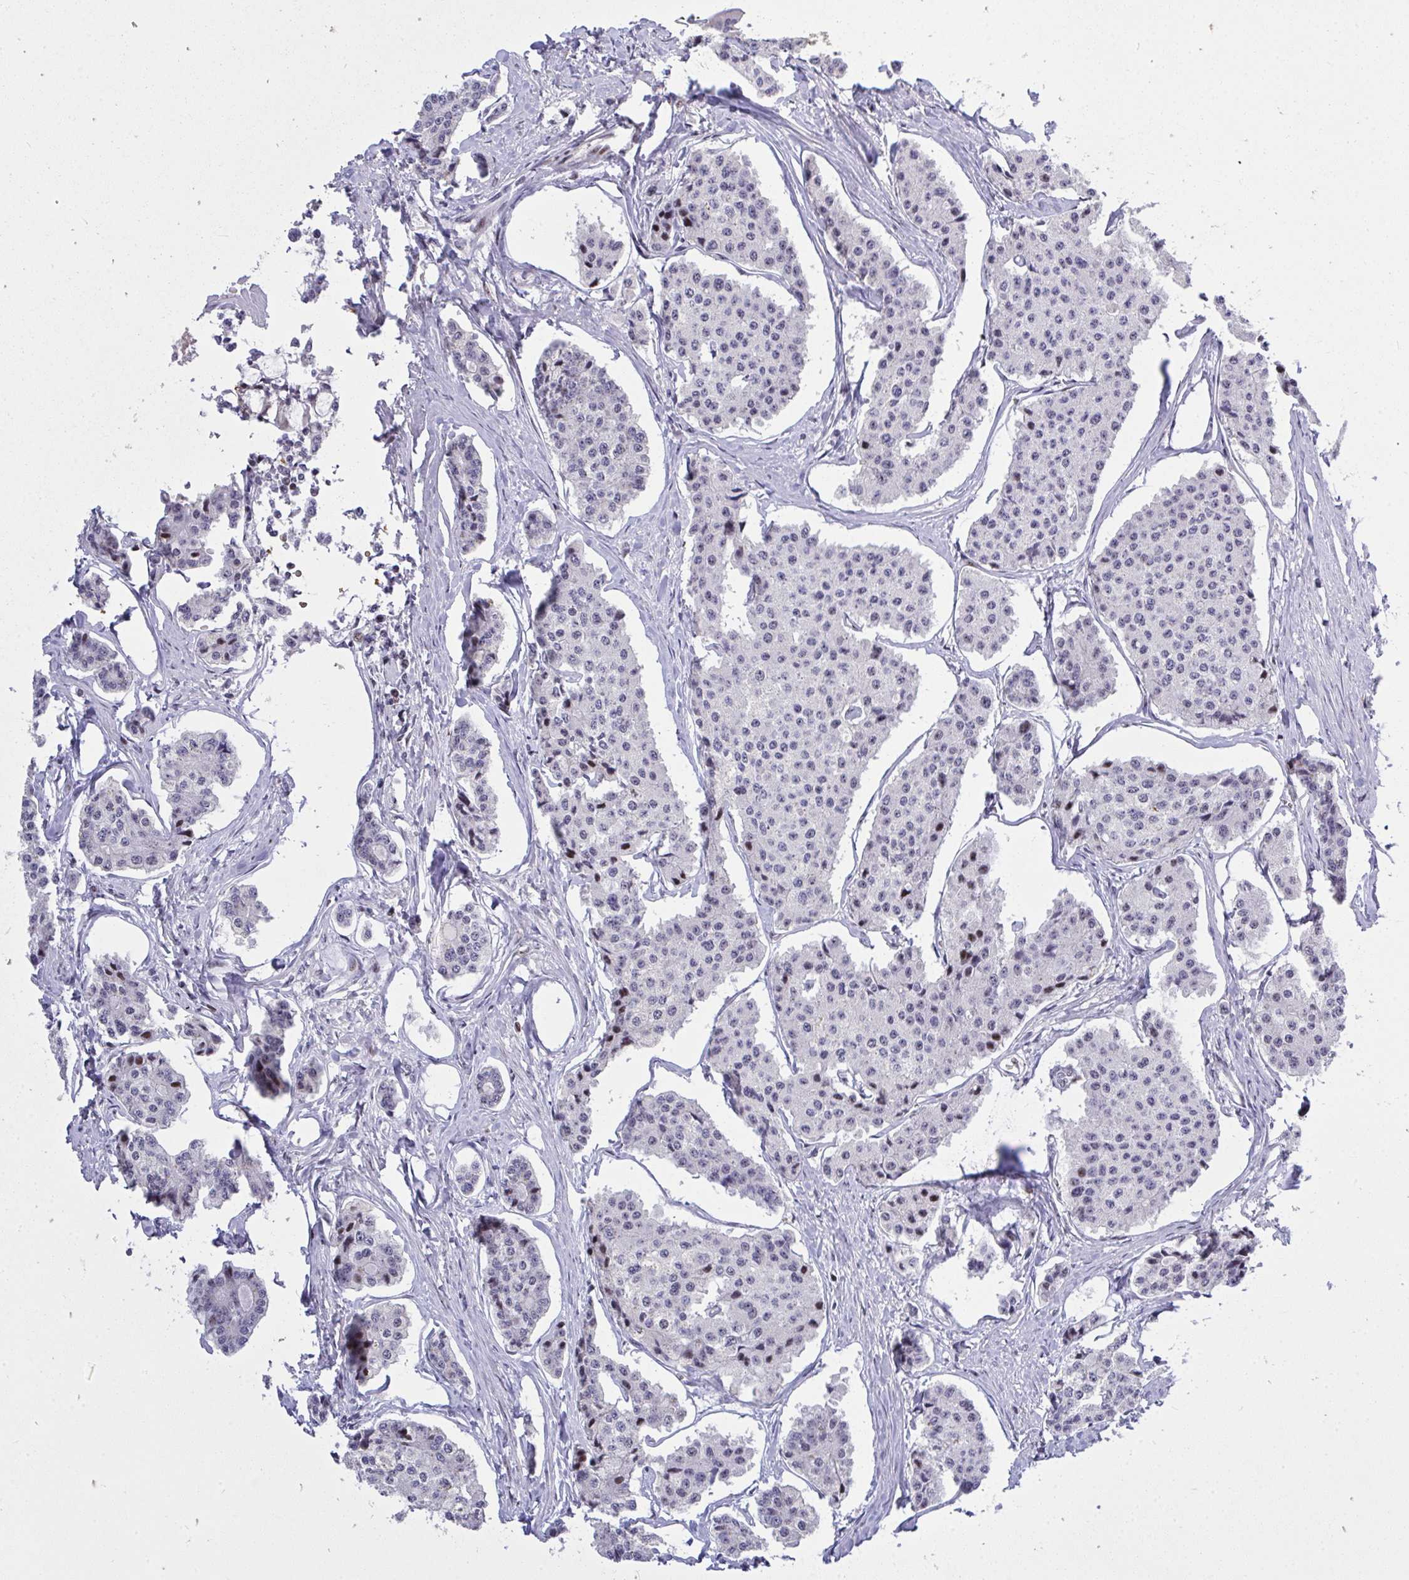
{"staining": {"intensity": "moderate", "quantity": "<25%", "location": "nuclear"}, "tissue": "carcinoid", "cell_type": "Tumor cells", "image_type": "cancer", "snomed": [{"axis": "morphology", "description": "Carcinoid, malignant, NOS"}, {"axis": "topography", "description": "Small intestine"}], "caption": "This image shows immunohistochemistry (IHC) staining of carcinoid, with low moderate nuclear staining in approximately <25% of tumor cells.", "gene": "PLPPR3", "patient": {"sex": "female", "age": 65}}